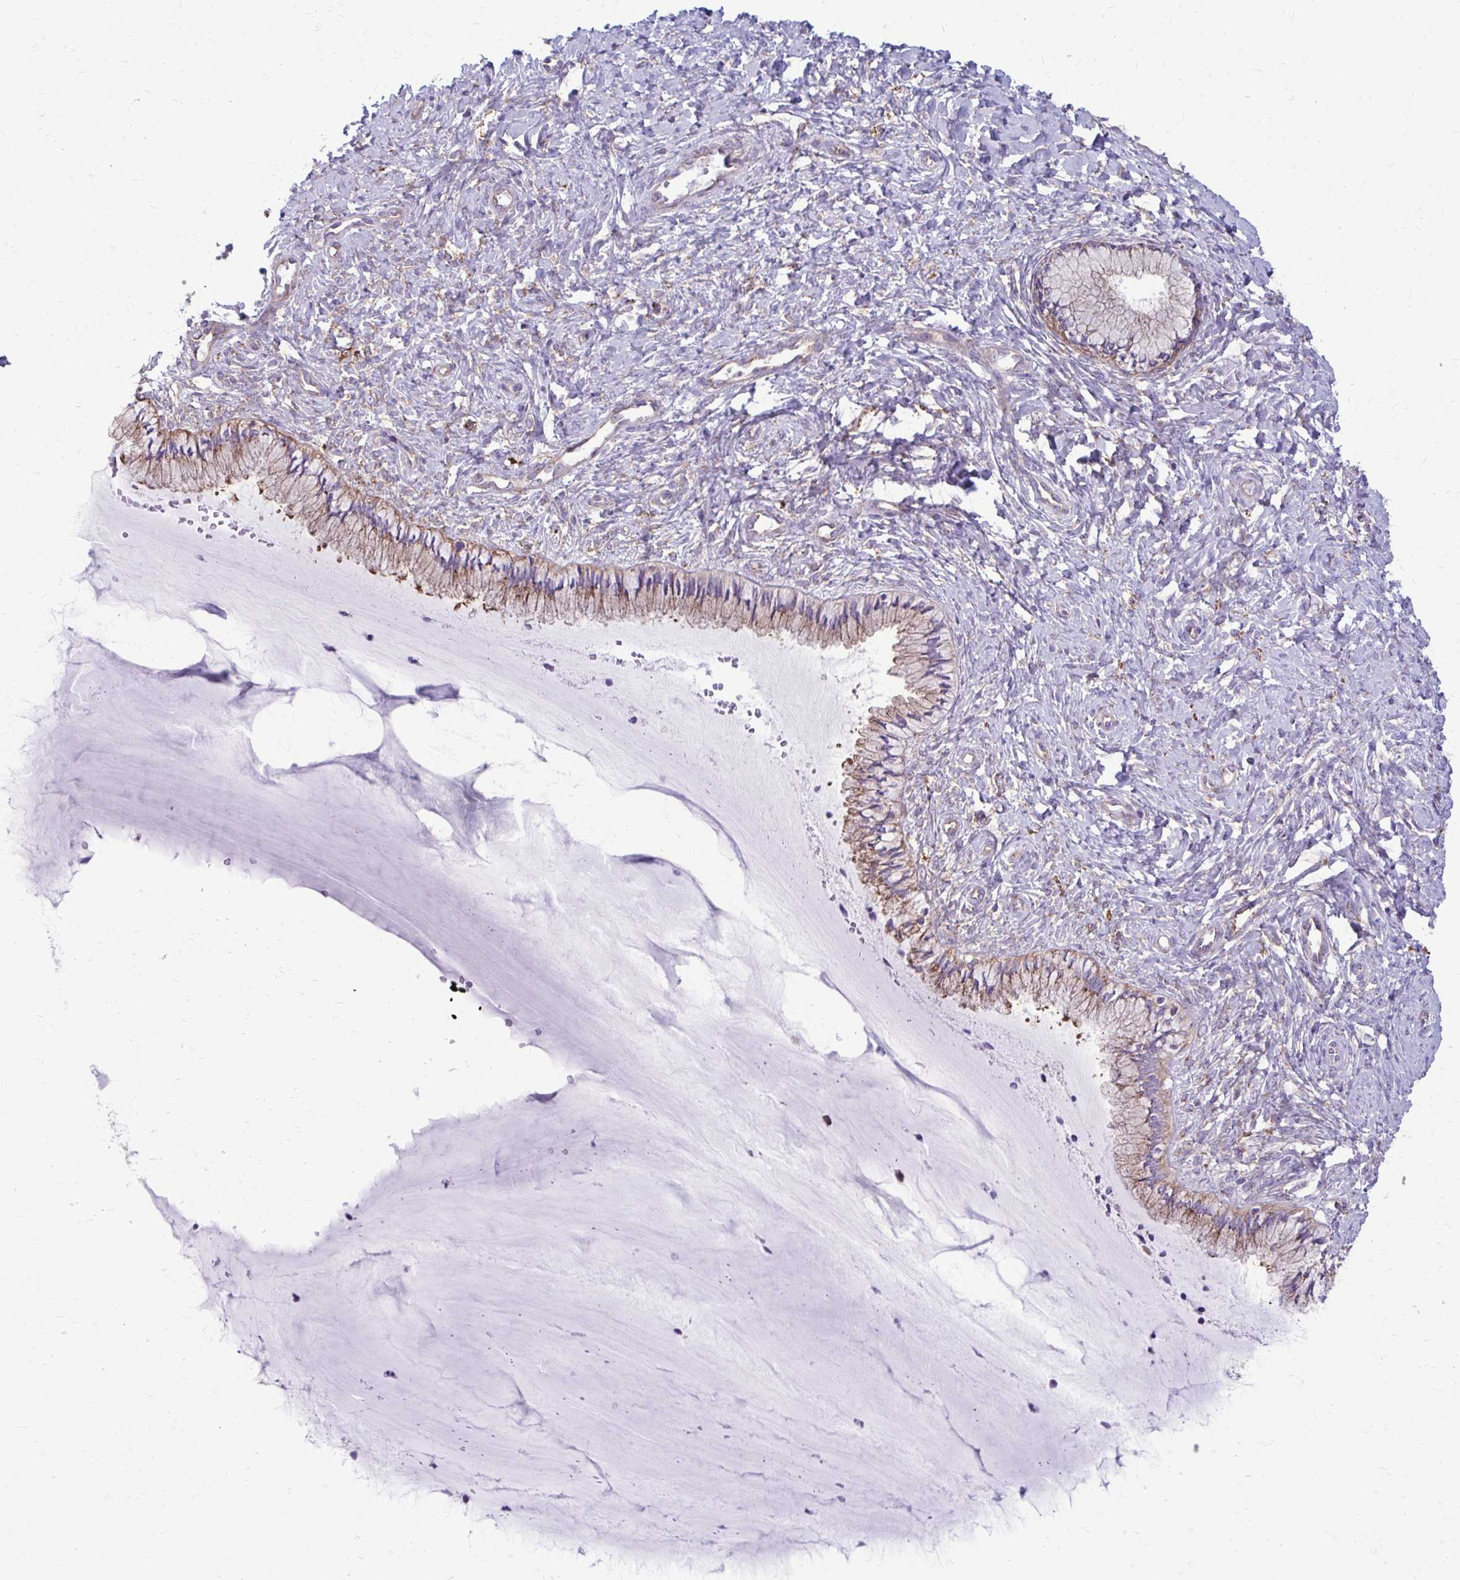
{"staining": {"intensity": "weak", "quantity": ">75%", "location": "cytoplasmic/membranous"}, "tissue": "cervix", "cell_type": "Glandular cells", "image_type": "normal", "snomed": [{"axis": "morphology", "description": "Normal tissue, NOS"}, {"axis": "topography", "description": "Cervix"}], "caption": "IHC staining of unremarkable cervix, which demonstrates low levels of weak cytoplasmic/membranous positivity in approximately >75% of glandular cells indicating weak cytoplasmic/membranous protein positivity. The staining was performed using DAB (brown) for protein detection and nuclei were counterstained in hematoxylin (blue).", "gene": "CLTA", "patient": {"sex": "female", "age": 37}}